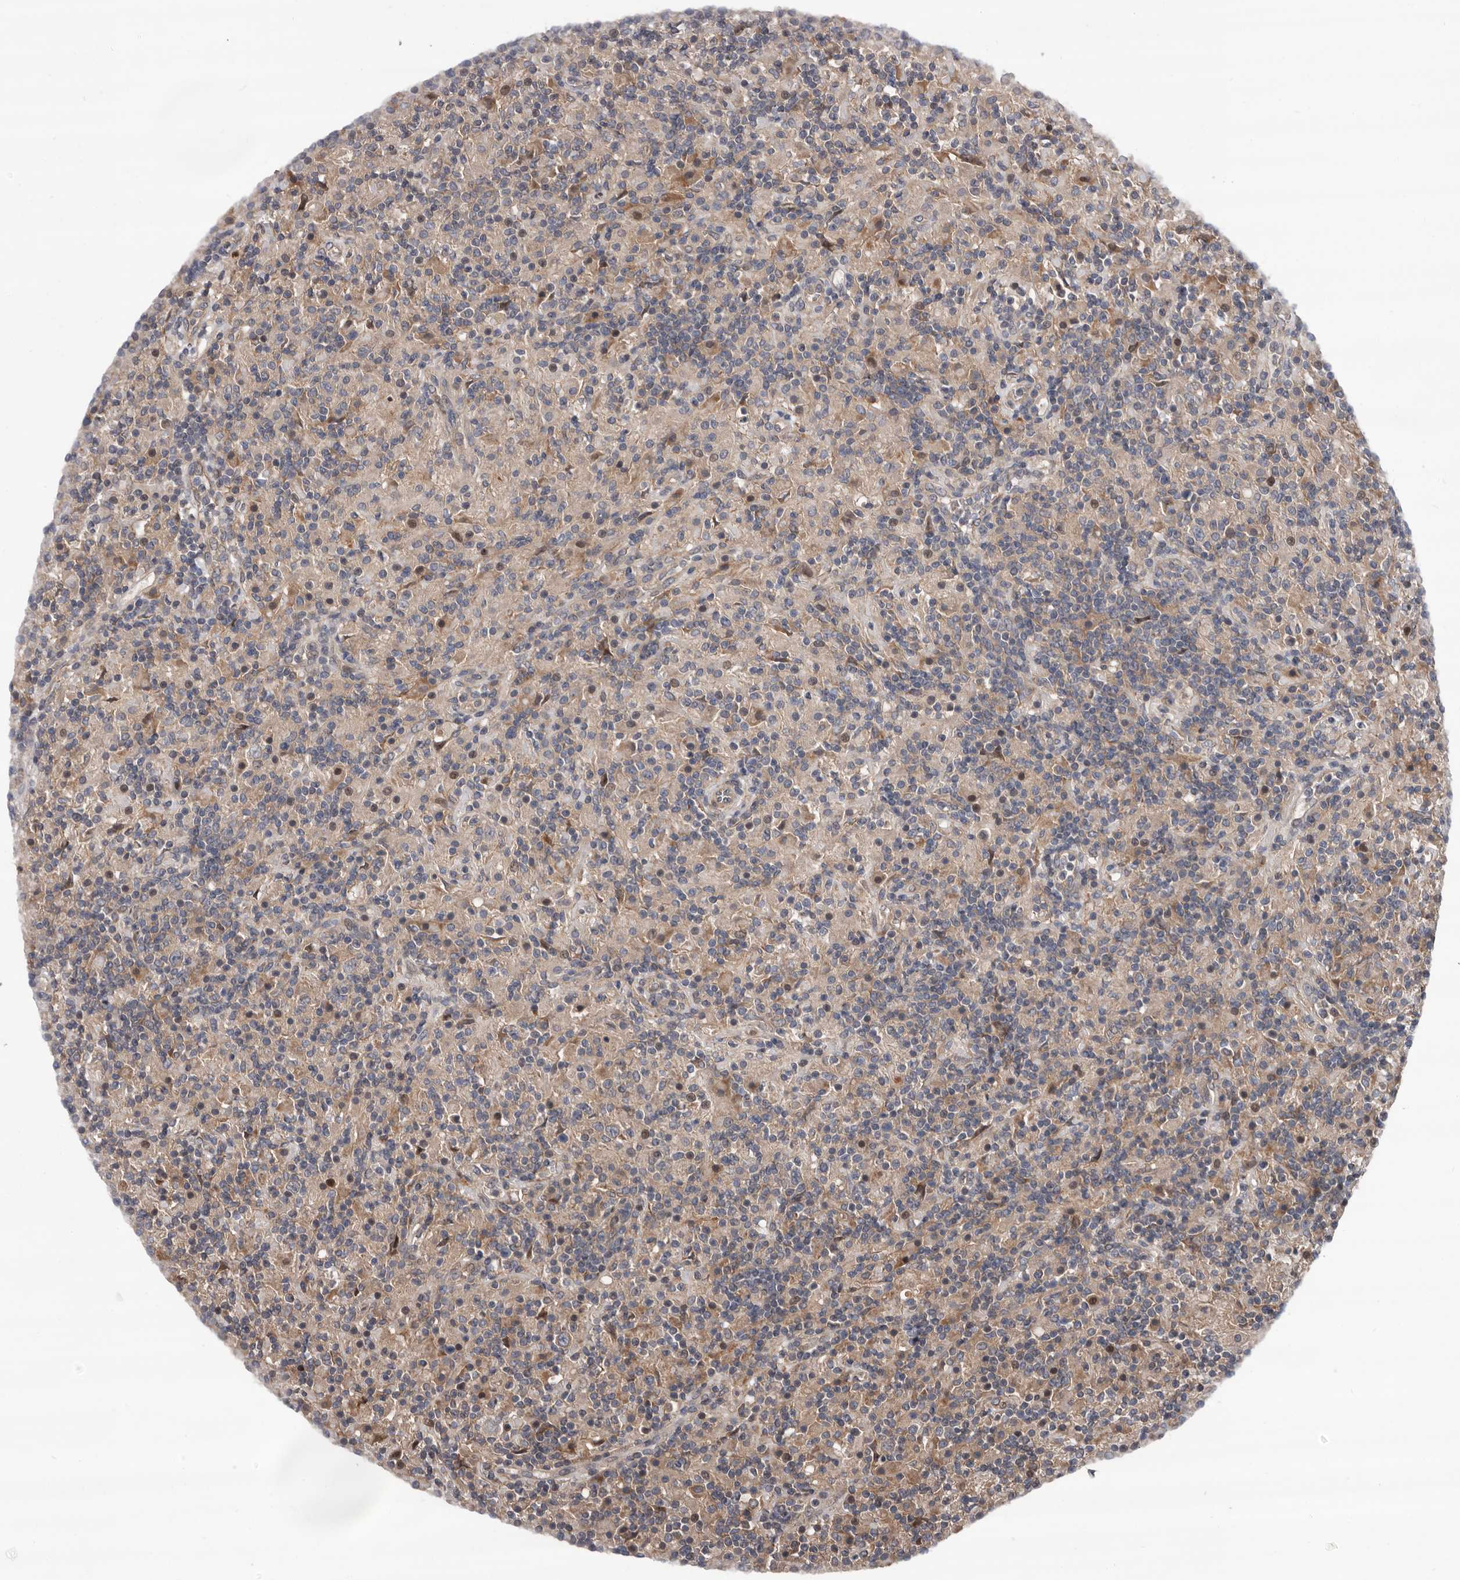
{"staining": {"intensity": "weak", "quantity": ">75%", "location": "cytoplasmic/membranous"}, "tissue": "lymphoma", "cell_type": "Tumor cells", "image_type": "cancer", "snomed": [{"axis": "morphology", "description": "Hodgkin's disease, NOS"}, {"axis": "topography", "description": "Lymph node"}], "caption": "Tumor cells display low levels of weak cytoplasmic/membranous staining in about >75% of cells in Hodgkin's disease.", "gene": "PRKD1", "patient": {"sex": "male", "age": 70}}